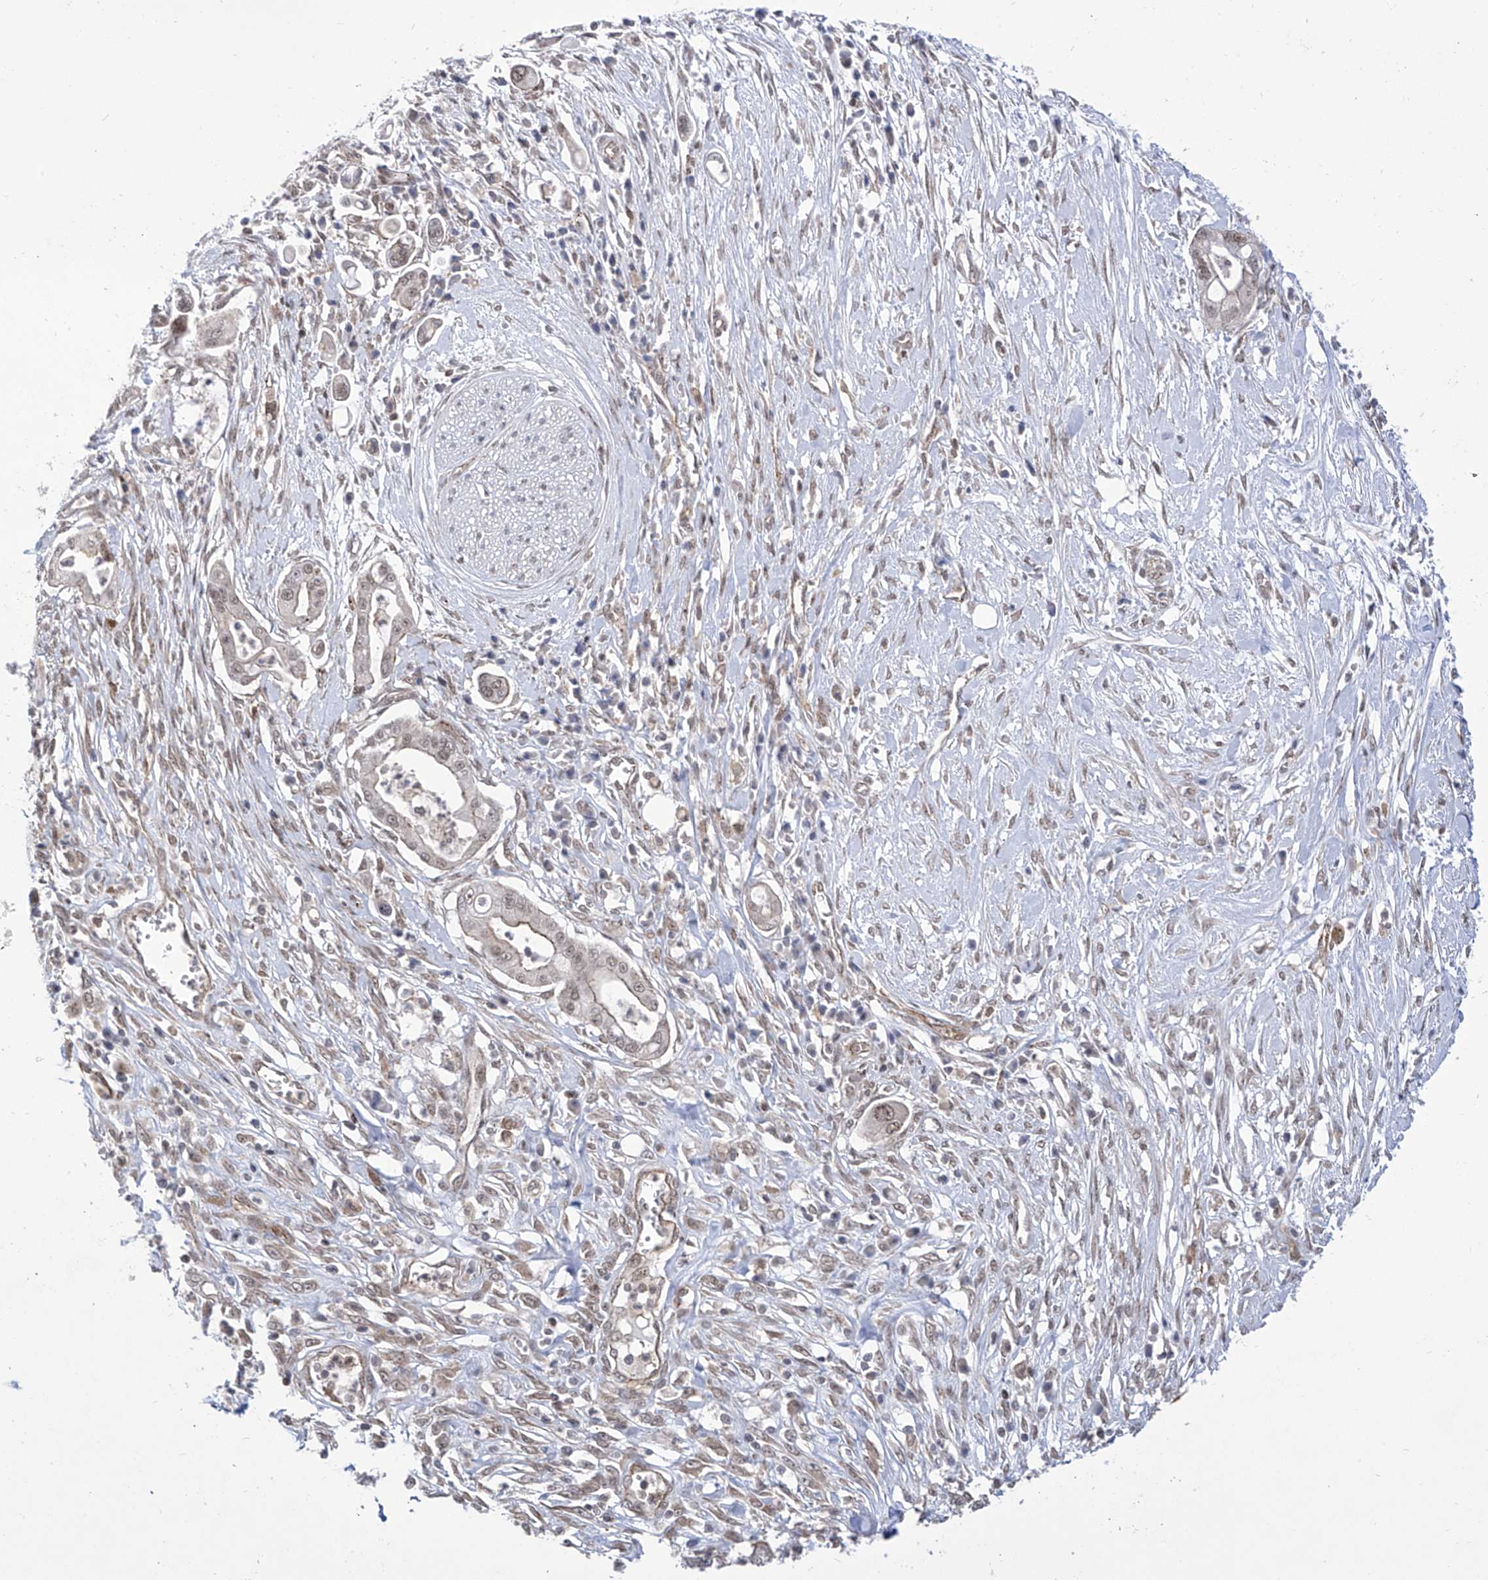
{"staining": {"intensity": "weak", "quantity": "25%-75%", "location": "cytoplasmic/membranous,nuclear"}, "tissue": "pancreatic cancer", "cell_type": "Tumor cells", "image_type": "cancer", "snomed": [{"axis": "morphology", "description": "Adenocarcinoma, NOS"}, {"axis": "topography", "description": "Pancreas"}], "caption": "Protein staining by immunohistochemistry demonstrates weak cytoplasmic/membranous and nuclear staining in approximately 25%-75% of tumor cells in pancreatic cancer.", "gene": "CEP290", "patient": {"sex": "male", "age": 68}}